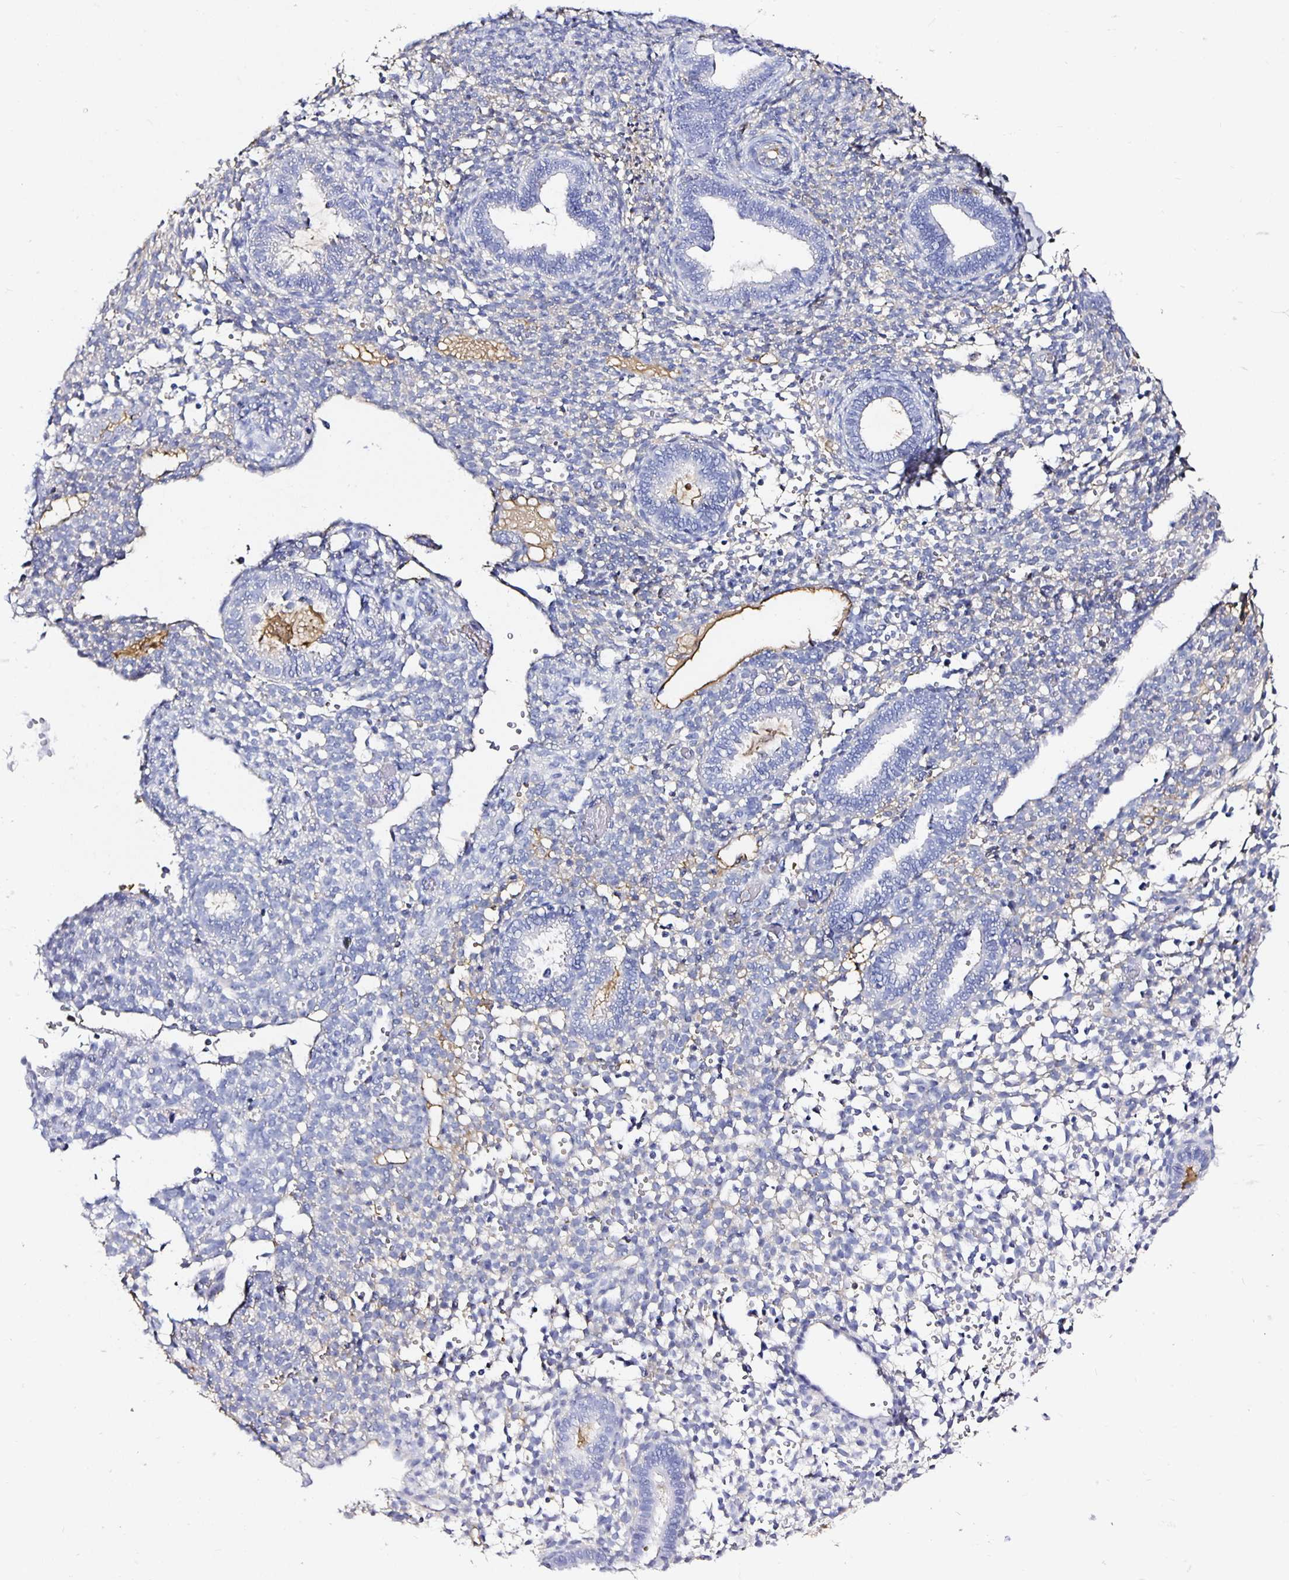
{"staining": {"intensity": "negative", "quantity": "none", "location": "none"}, "tissue": "endometrium", "cell_type": "Cells in endometrial stroma", "image_type": "normal", "snomed": [{"axis": "morphology", "description": "Normal tissue, NOS"}, {"axis": "topography", "description": "Endometrium"}], "caption": "The image exhibits no staining of cells in endometrial stroma in unremarkable endometrium. (DAB (3,3'-diaminobenzidine) IHC, high magnification).", "gene": "TTR", "patient": {"sex": "female", "age": 36}}